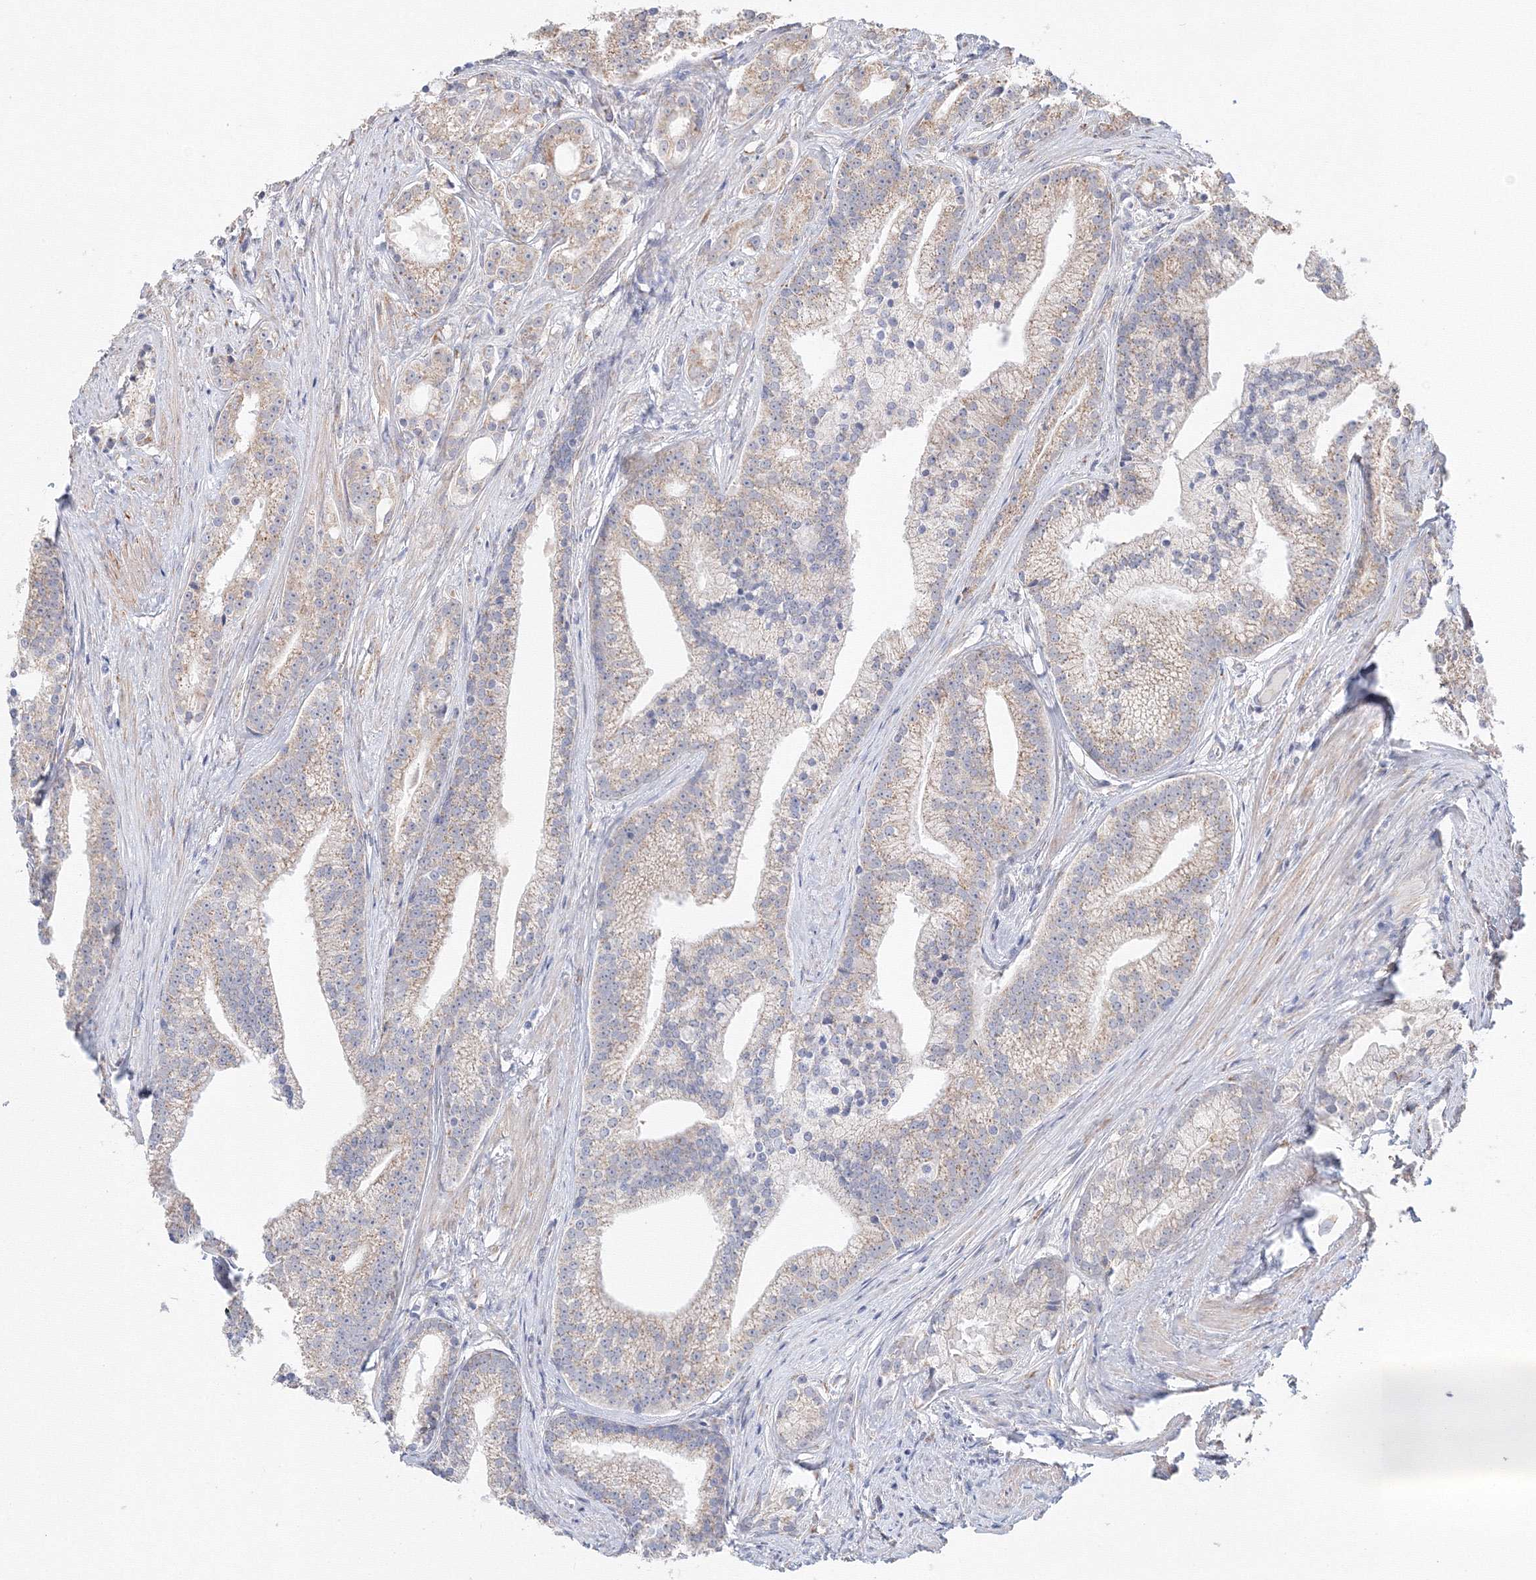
{"staining": {"intensity": "weak", "quantity": "<25%", "location": "cytoplasmic/membranous"}, "tissue": "prostate cancer", "cell_type": "Tumor cells", "image_type": "cancer", "snomed": [{"axis": "morphology", "description": "Adenocarcinoma, Low grade"}, {"axis": "topography", "description": "Prostate"}], "caption": "This photomicrograph is of prostate cancer (adenocarcinoma (low-grade)) stained with immunohistochemistry (IHC) to label a protein in brown with the nuclei are counter-stained blue. There is no positivity in tumor cells.", "gene": "DHRS12", "patient": {"sex": "male", "age": 71}}